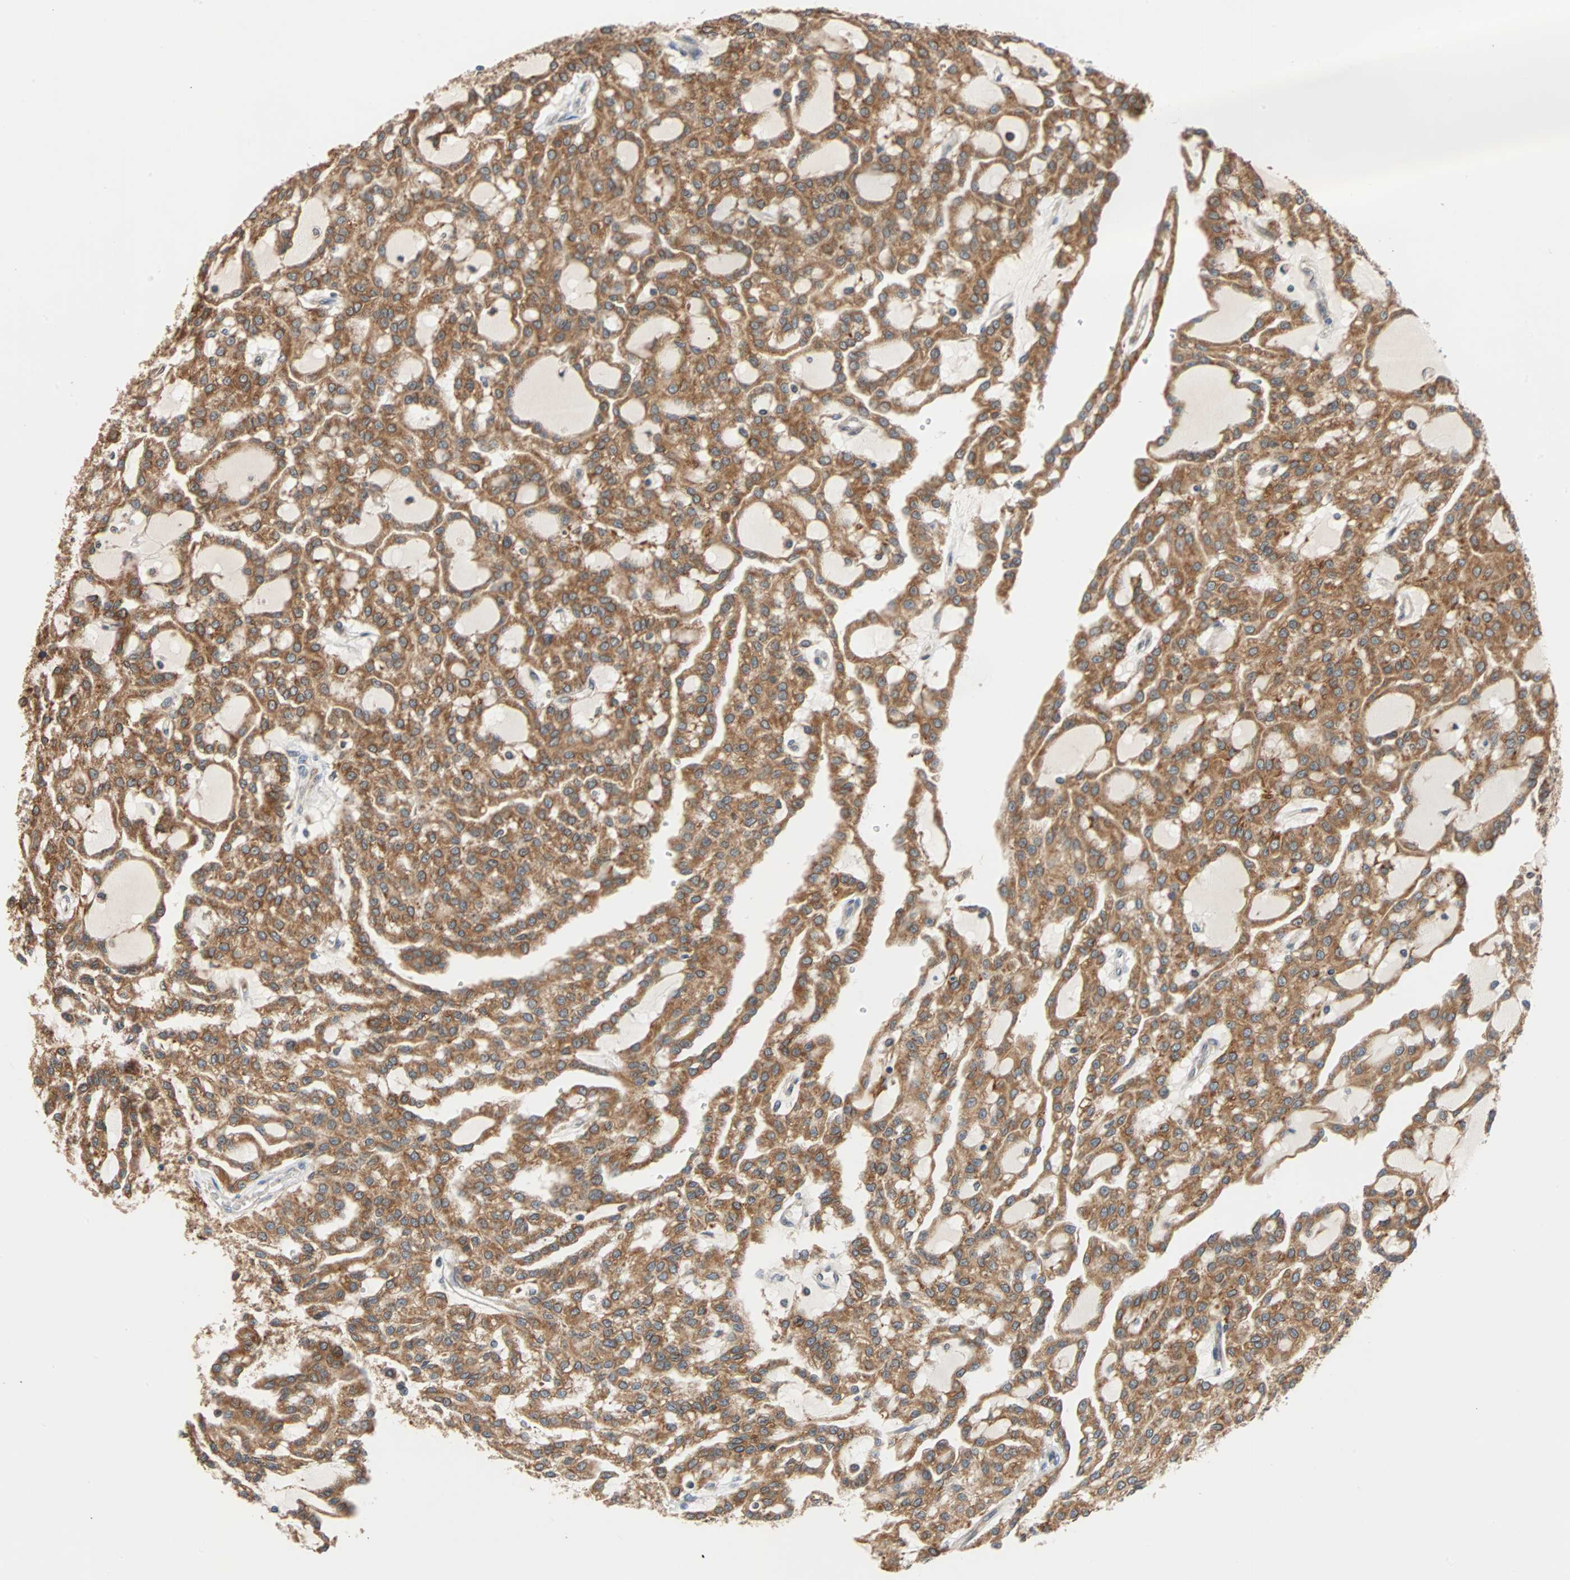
{"staining": {"intensity": "moderate", "quantity": ">75%", "location": "cytoplasmic/membranous"}, "tissue": "renal cancer", "cell_type": "Tumor cells", "image_type": "cancer", "snomed": [{"axis": "morphology", "description": "Adenocarcinoma, NOS"}, {"axis": "topography", "description": "Kidney"}], "caption": "Immunohistochemistry staining of adenocarcinoma (renal), which shows medium levels of moderate cytoplasmic/membranous positivity in approximately >75% of tumor cells indicating moderate cytoplasmic/membranous protein expression. The staining was performed using DAB (3,3'-diaminobenzidine) (brown) for protein detection and nuclei were counterstained in hematoxylin (blue).", "gene": "AUP1", "patient": {"sex": "male", "age": 63}}